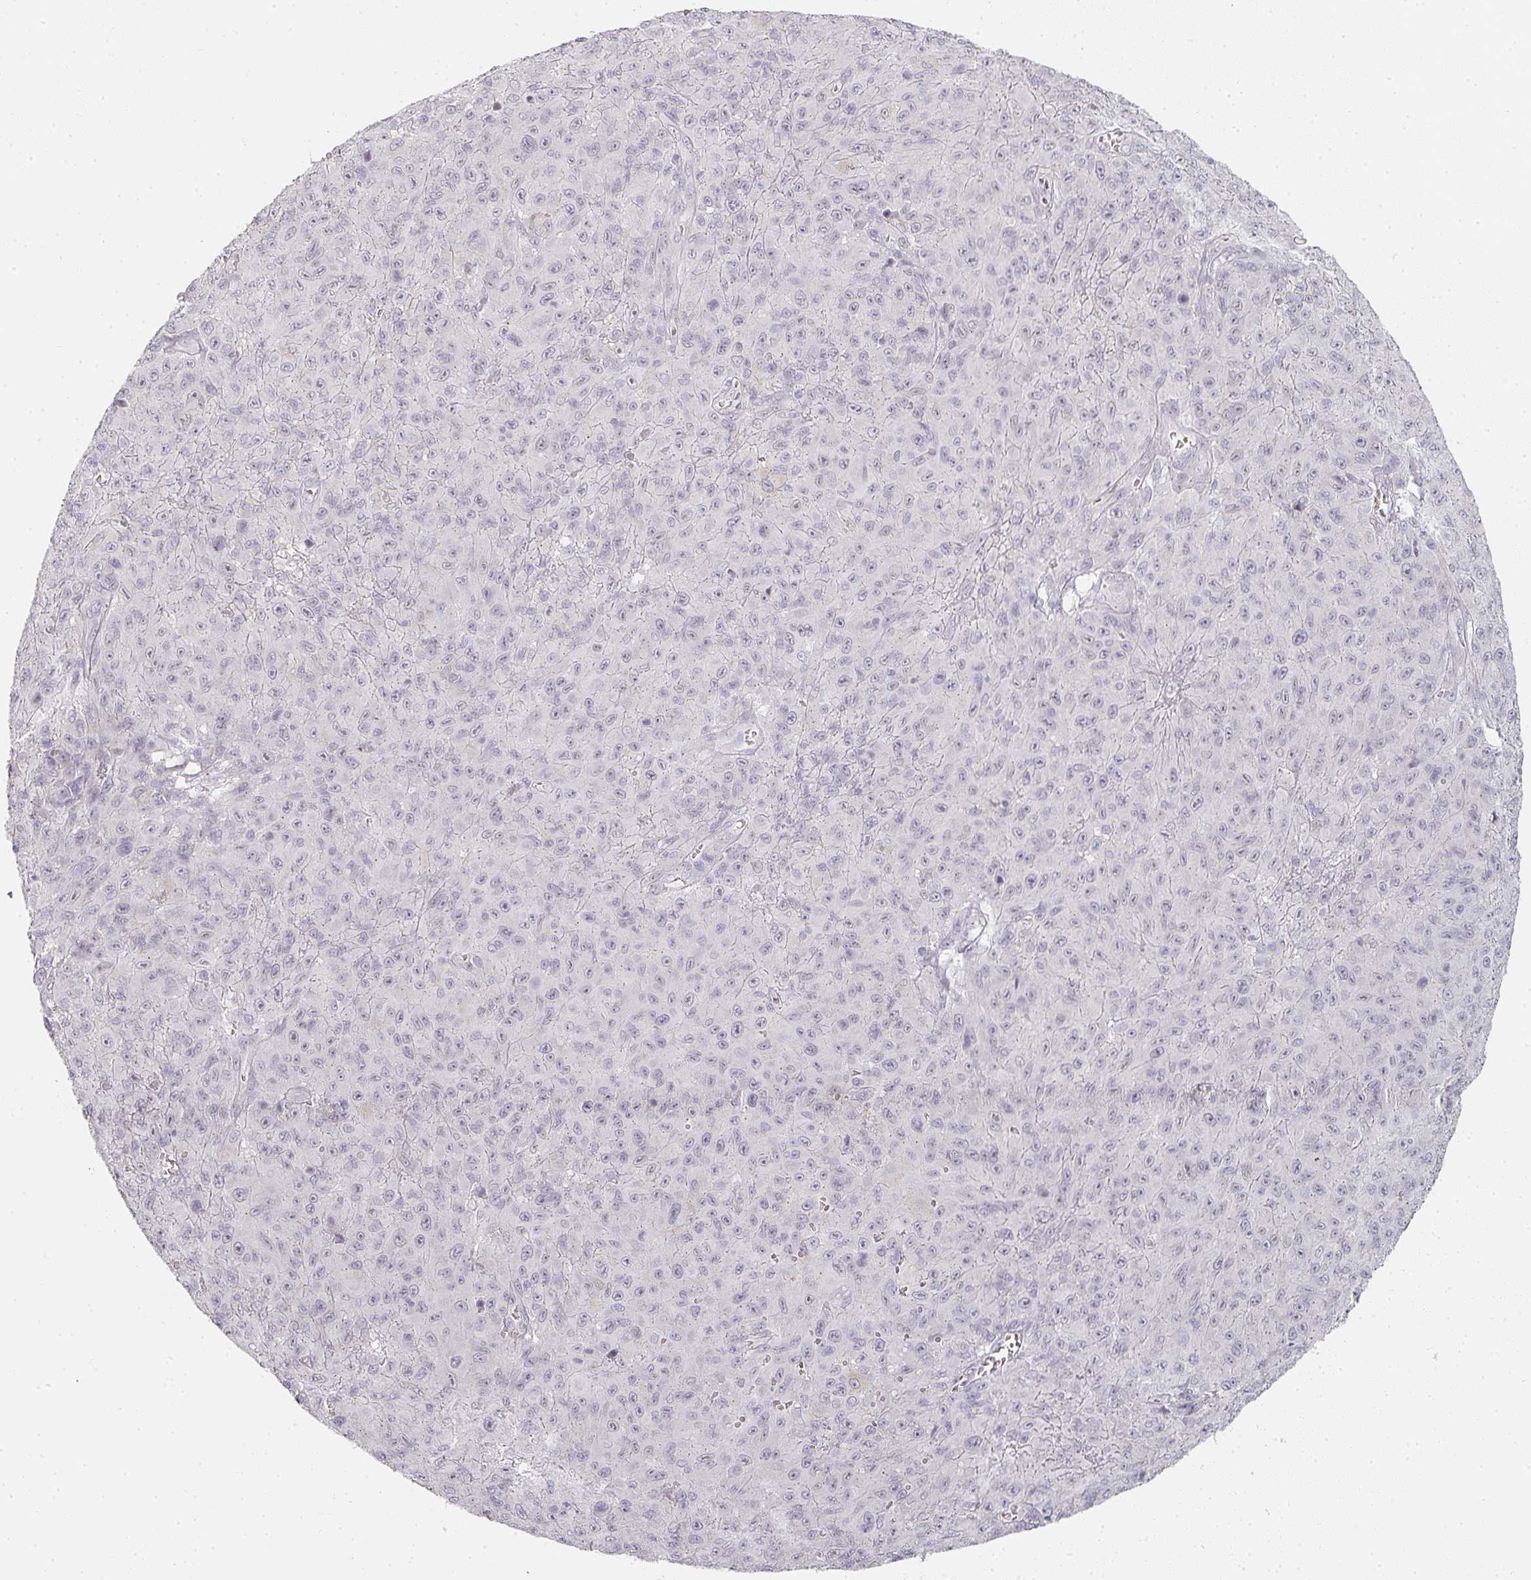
{"staining": {"intensity": "negative", "quantity": "none", "location": "none"}, "tissue": "melanoma", "cell_type": "Tumor cells", "image_type": "cancer", "snomed": [{"axis": "morphology", "description": "Malignant melanoma, NOS"}, {"axis": "topography", "description": "Skin"}], "caption": "Immunohistochemistry image of human malignant melanoma stained for a protein (brown), which displays no staining in tumor cells. The staining is performed using DAB (3,3'-diaminobenzidine) brown chromogen with nuclei counter-stained in using hematoxylin.", "gene": "SHISA2", "patient": {"sex": "male", "age": 46}}